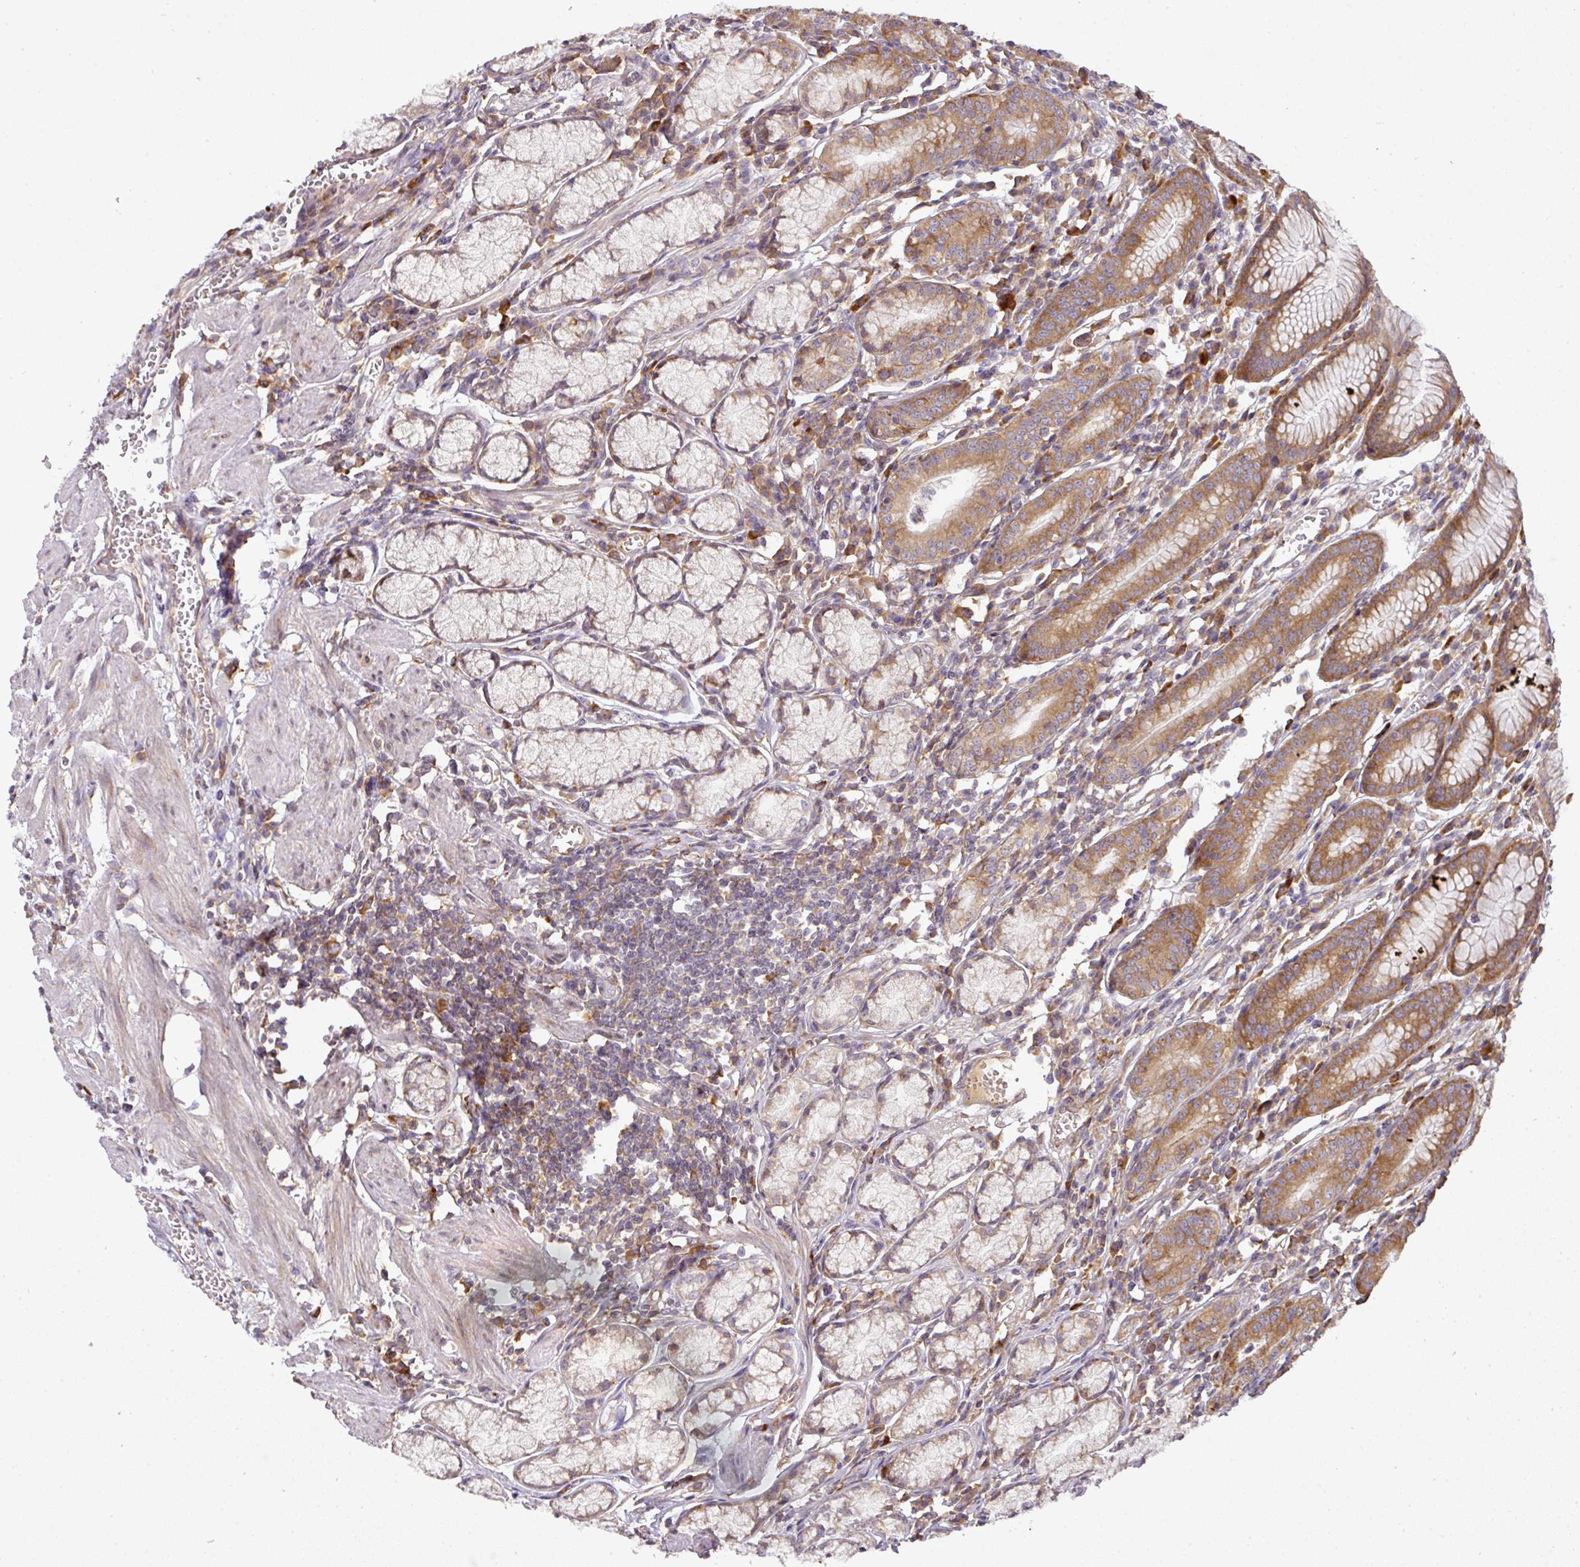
{"staining": {"intensity": "moderate", "quantity": ">75%", "location": "cytoplasmic/membranous"}, "tissue": "stomach", "cell_type": "Glandular cells", "image_type": "normal", "snomed": [{"axis": "morphology", "description": "Normal tissue, NOS"}, {"axis": "topography", "description": "Stomach"}], "caption": "Protein positivity by immunohistochemistry demonstrates moderate cytoplasmic/membranous staining in about >75% of glandular cells in benign stomach. (Brightfield microscopy of DAB IHC at high magnification).", "gene": "GALP", "patient": {"sex": "male", "age": 55}}